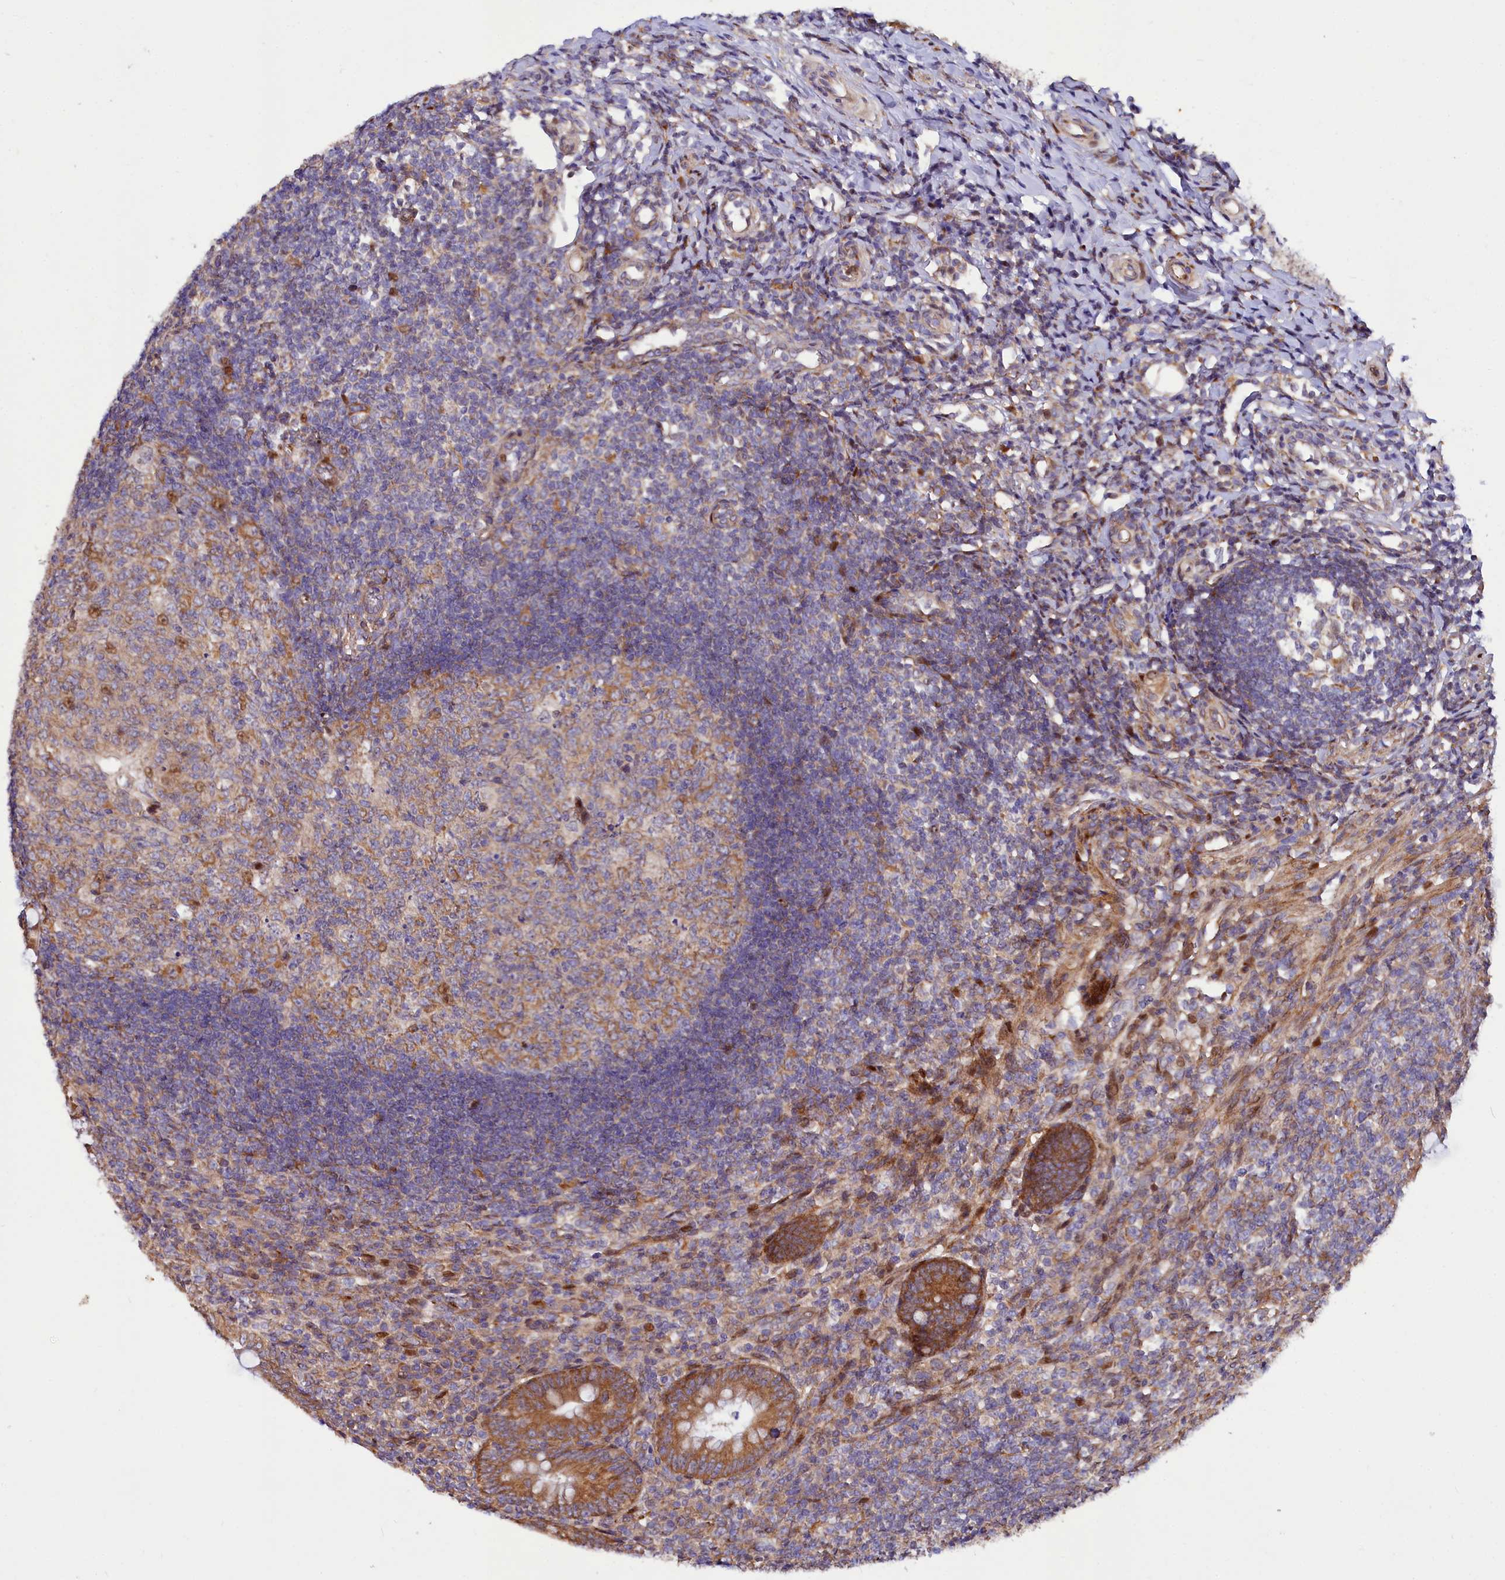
{"staining": {"intensity": "moderate", "quantity": ">75%", "location": "cytoplasmic/membranous"}, "tissue": "appendix", "cell_type": "Glandular cells", "image_type": "normal", "snomed": [{"axis": "morphology", "description": "Normal tissue, NOS"}, {"axis": "topography", "description": "Appendix"}], "caption": "Brown immunohistochemical staining in normal appendix displays moderate cytoplasmic/membranous staining in about >75% of glandular cells. The staining was performed using DAB, with brown indicating positive protein expression. Nuclei are stained blue with hematoxylin.", "gene": "PDZRN3", "patient": {"sex": "male", "age": 14}}